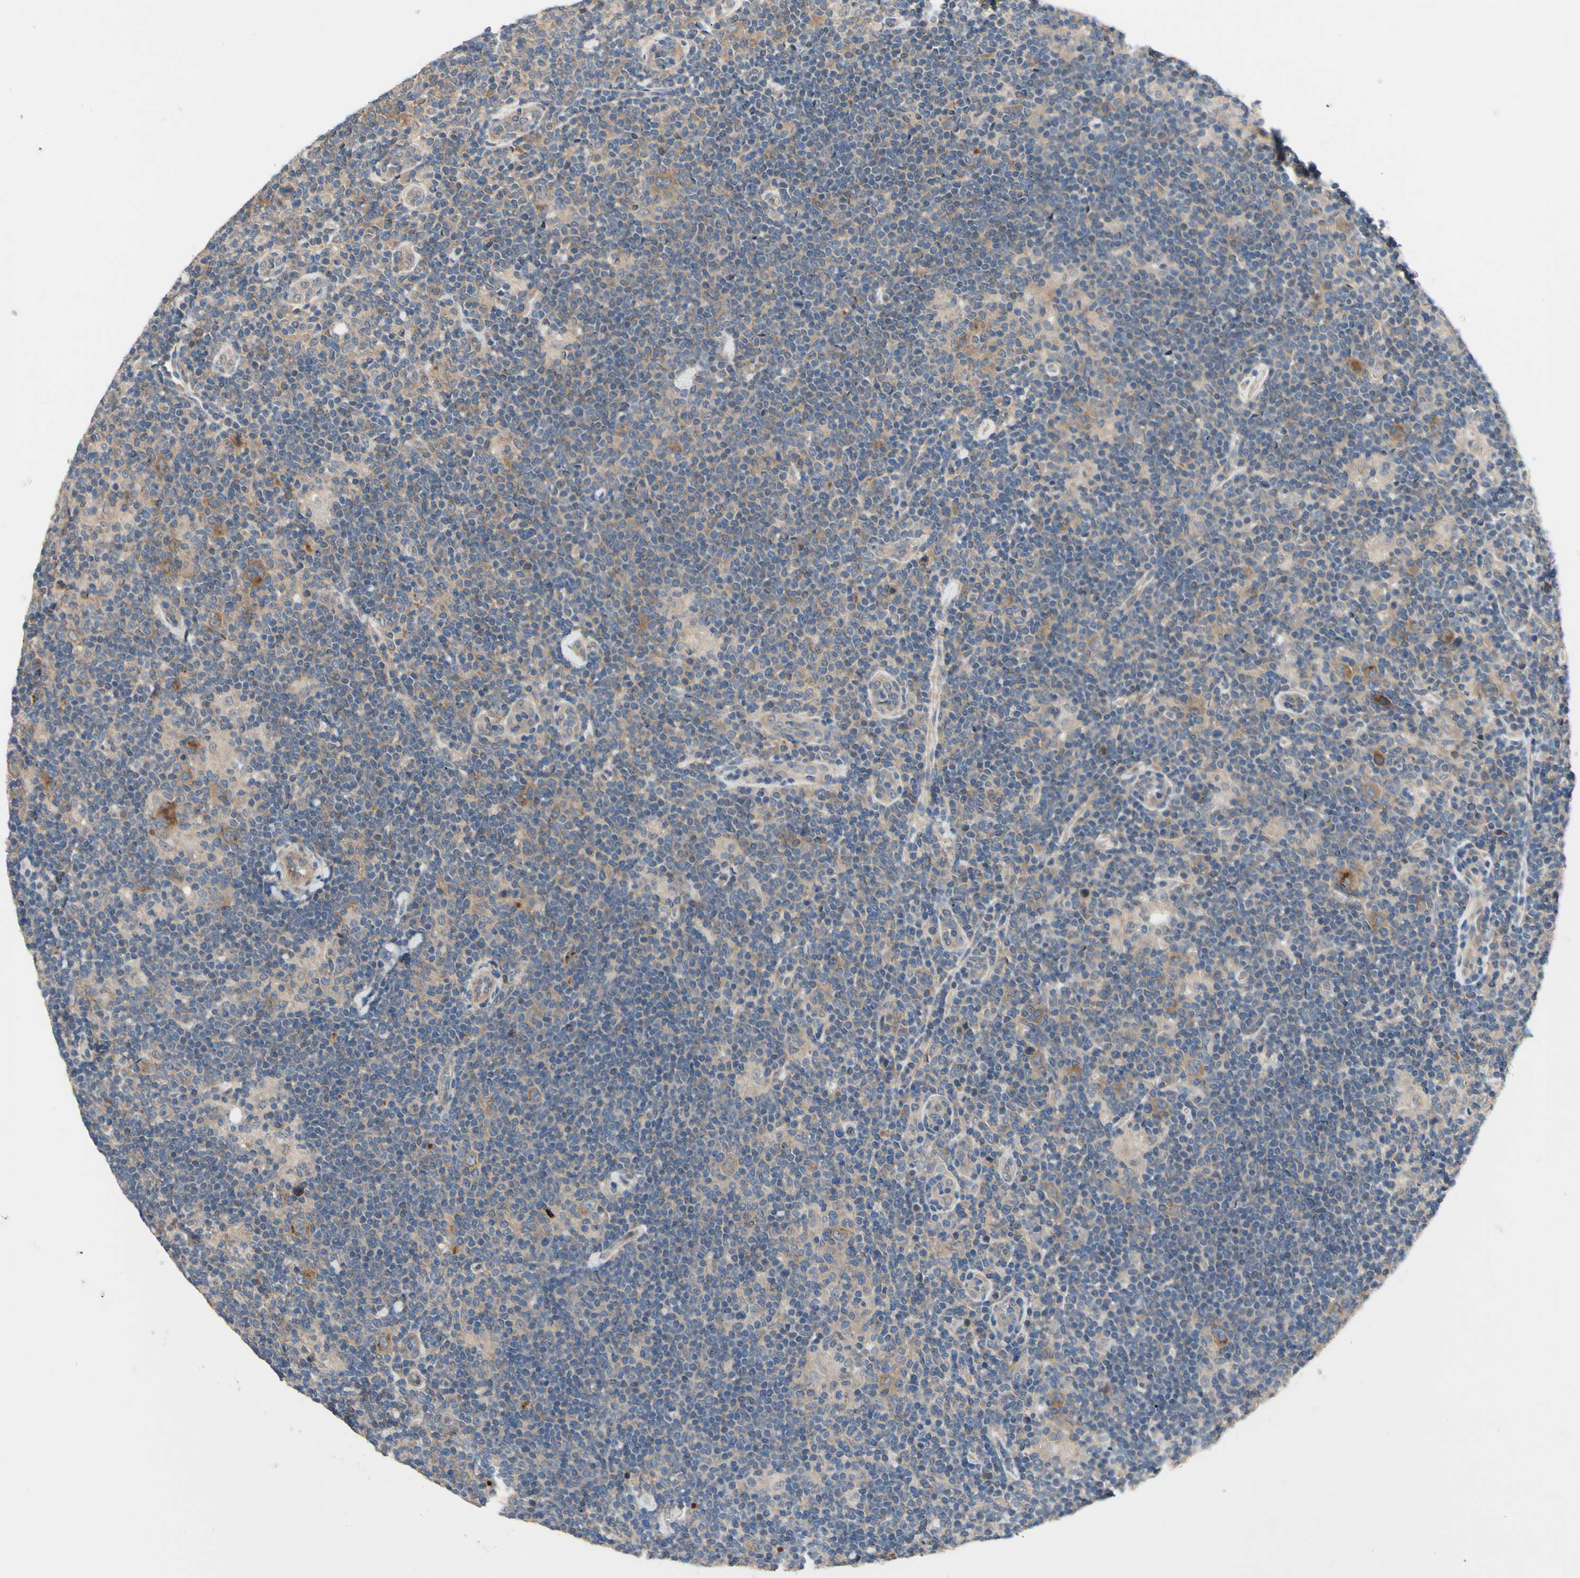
{"staining": {"intensity": "moderate", "quantity": ">75%", "location": "cytoplasmic/membranous"}, "tissue": "lymphoma", "cell_type": "Tumor cells", "image_type": "cancer", "snomed": [{"axis": "morphology", "description": "Hodgkin's disease, NOS"}, {"axis": "topography", "description": "Lymph node"}], "caption": "The micrograph exhibits immunohistochemical staining of lymphoma. There is moderate cytoplasmic/membranous expression is appreciated in about >75% of tumor cells.", "gene": "HILPDA", "patient": {"sex": "female", "age": 57}}